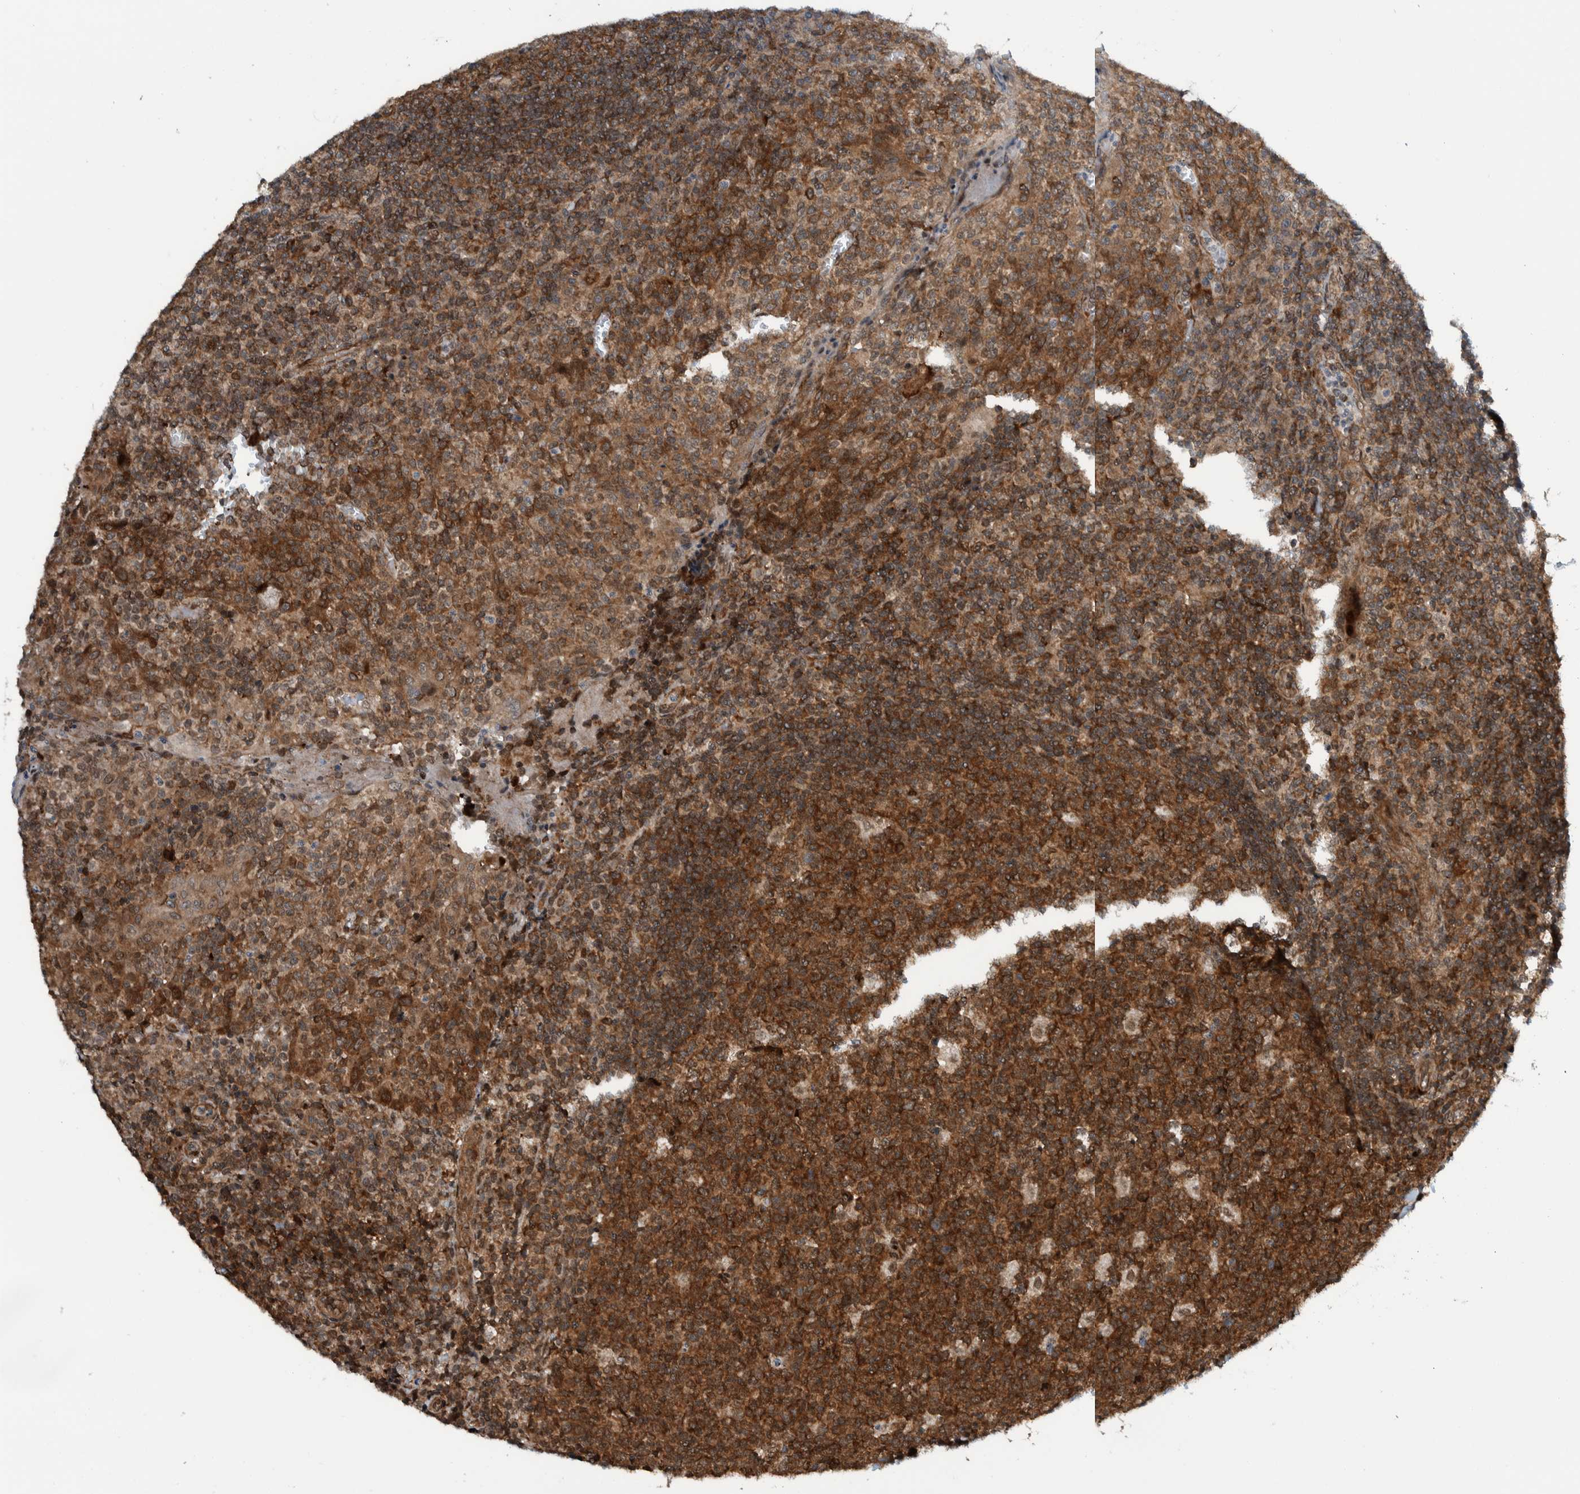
{"staining": {"intensity": "strong", "quantity": ">75%", "location": "cytoplasmic/membranous"}, "tissue": "tonsil", "cell_type": "Germinal center cells", "image_type": "normal", "snomed": [{"axis": "morphology", "description": "Normal tissue, NOS"}, {"axis": "topography", "description": "Tonsil"}], "caption": "A photomicrograph of tonsil stained for a protein demonstrates strong cytoplasmic/membranous brown staining in germinal center cells.", "gene": "ZNF366", "patient": {"sex": "female", "age": 19}}